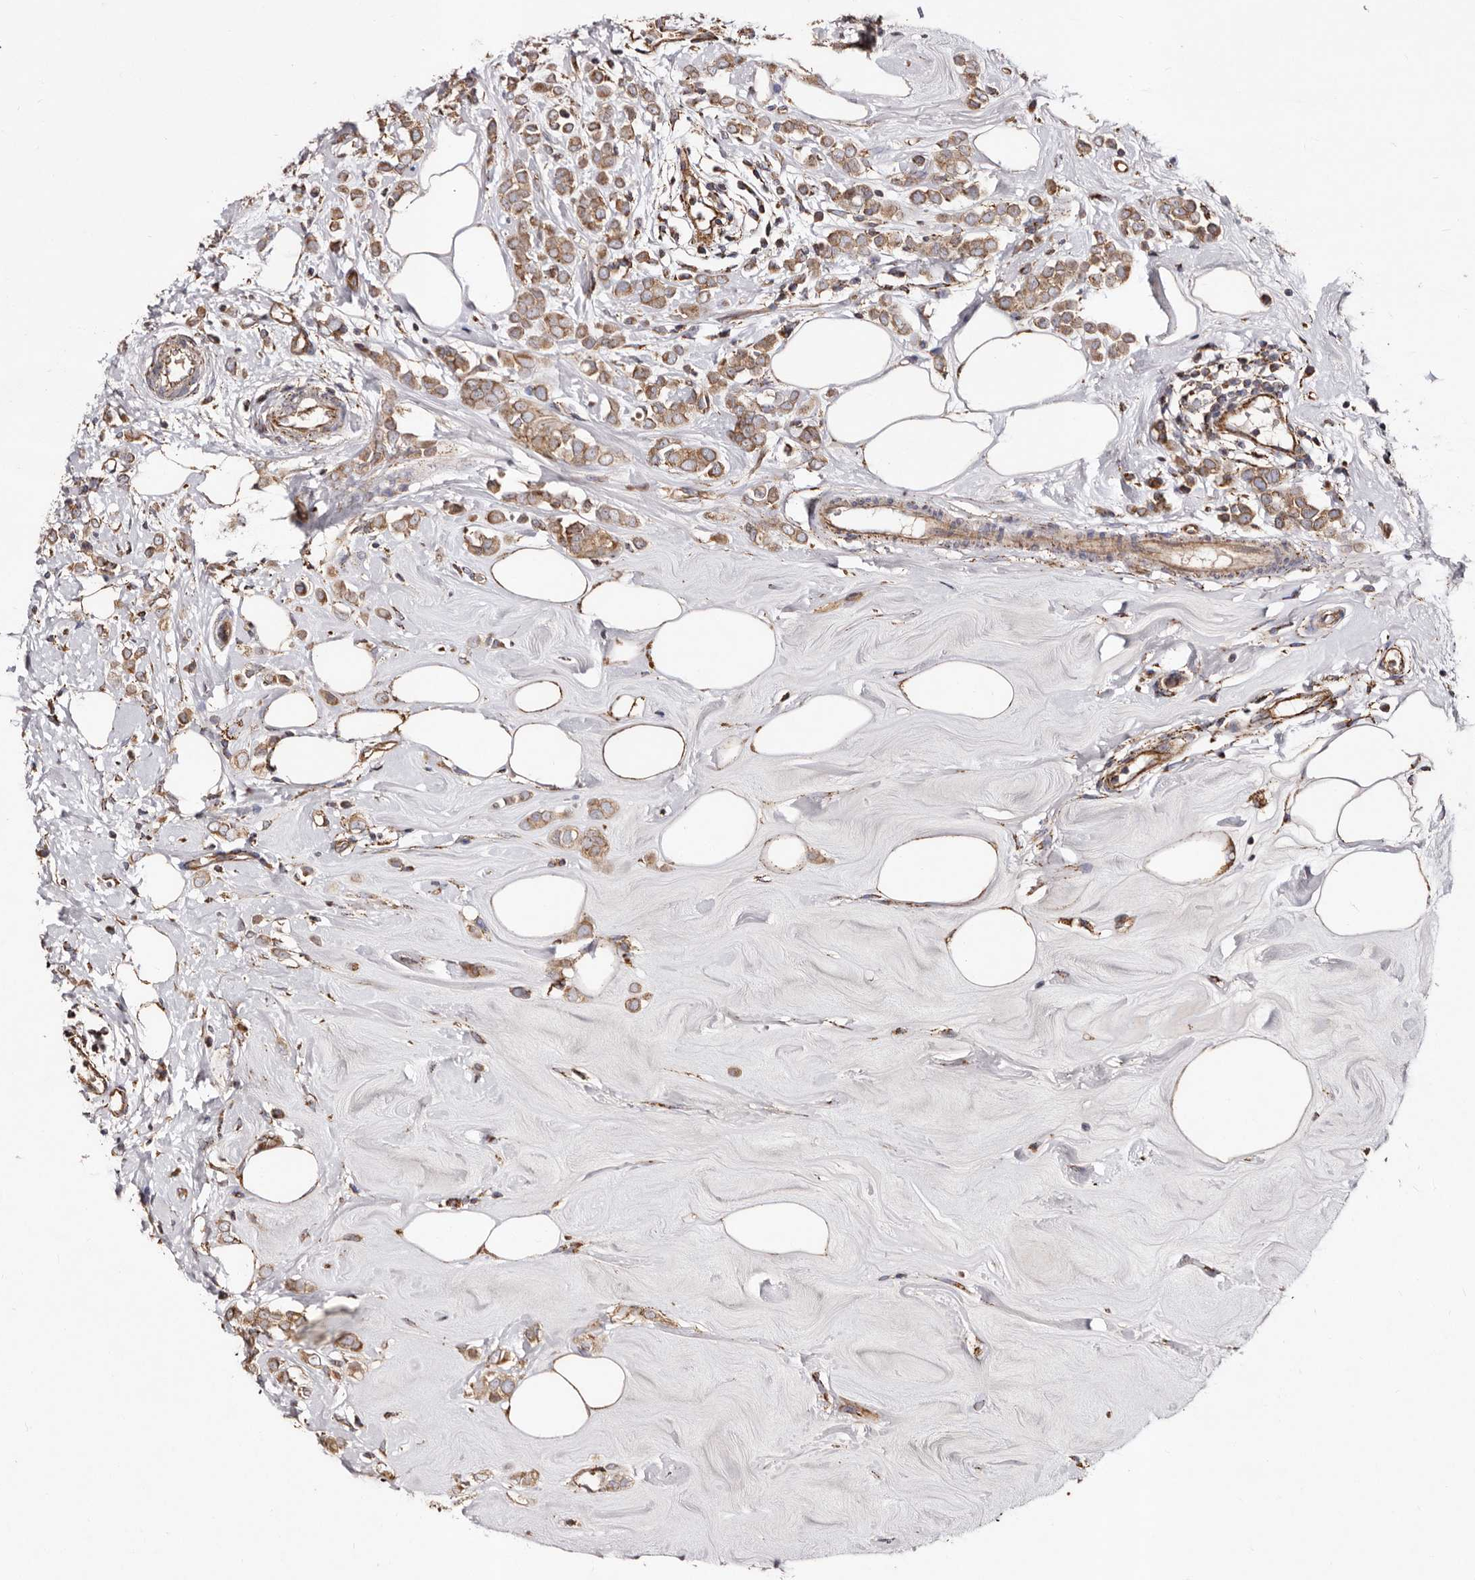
{"staining": {"intensity": "moderate", "quantity": ">75%", "location": "cytoplasmic/membranous"}, "tissue": "breast cancer", "cell_type": "Tumor cells", "image_type": "cancer", "snomed": [{"axis": "morphology", "description": "Lobular carcinoma"}, {"axis": "topography", "description": "Breast"}], "caption": "Immunohistochemical staining of lobular carcinoma (breast) reveals moderate cytoplasmic/membranous protein staining in about >75% of tumor cells.", "gene": "LUZP1", "patient": {"sex": "female", "age": 47}}